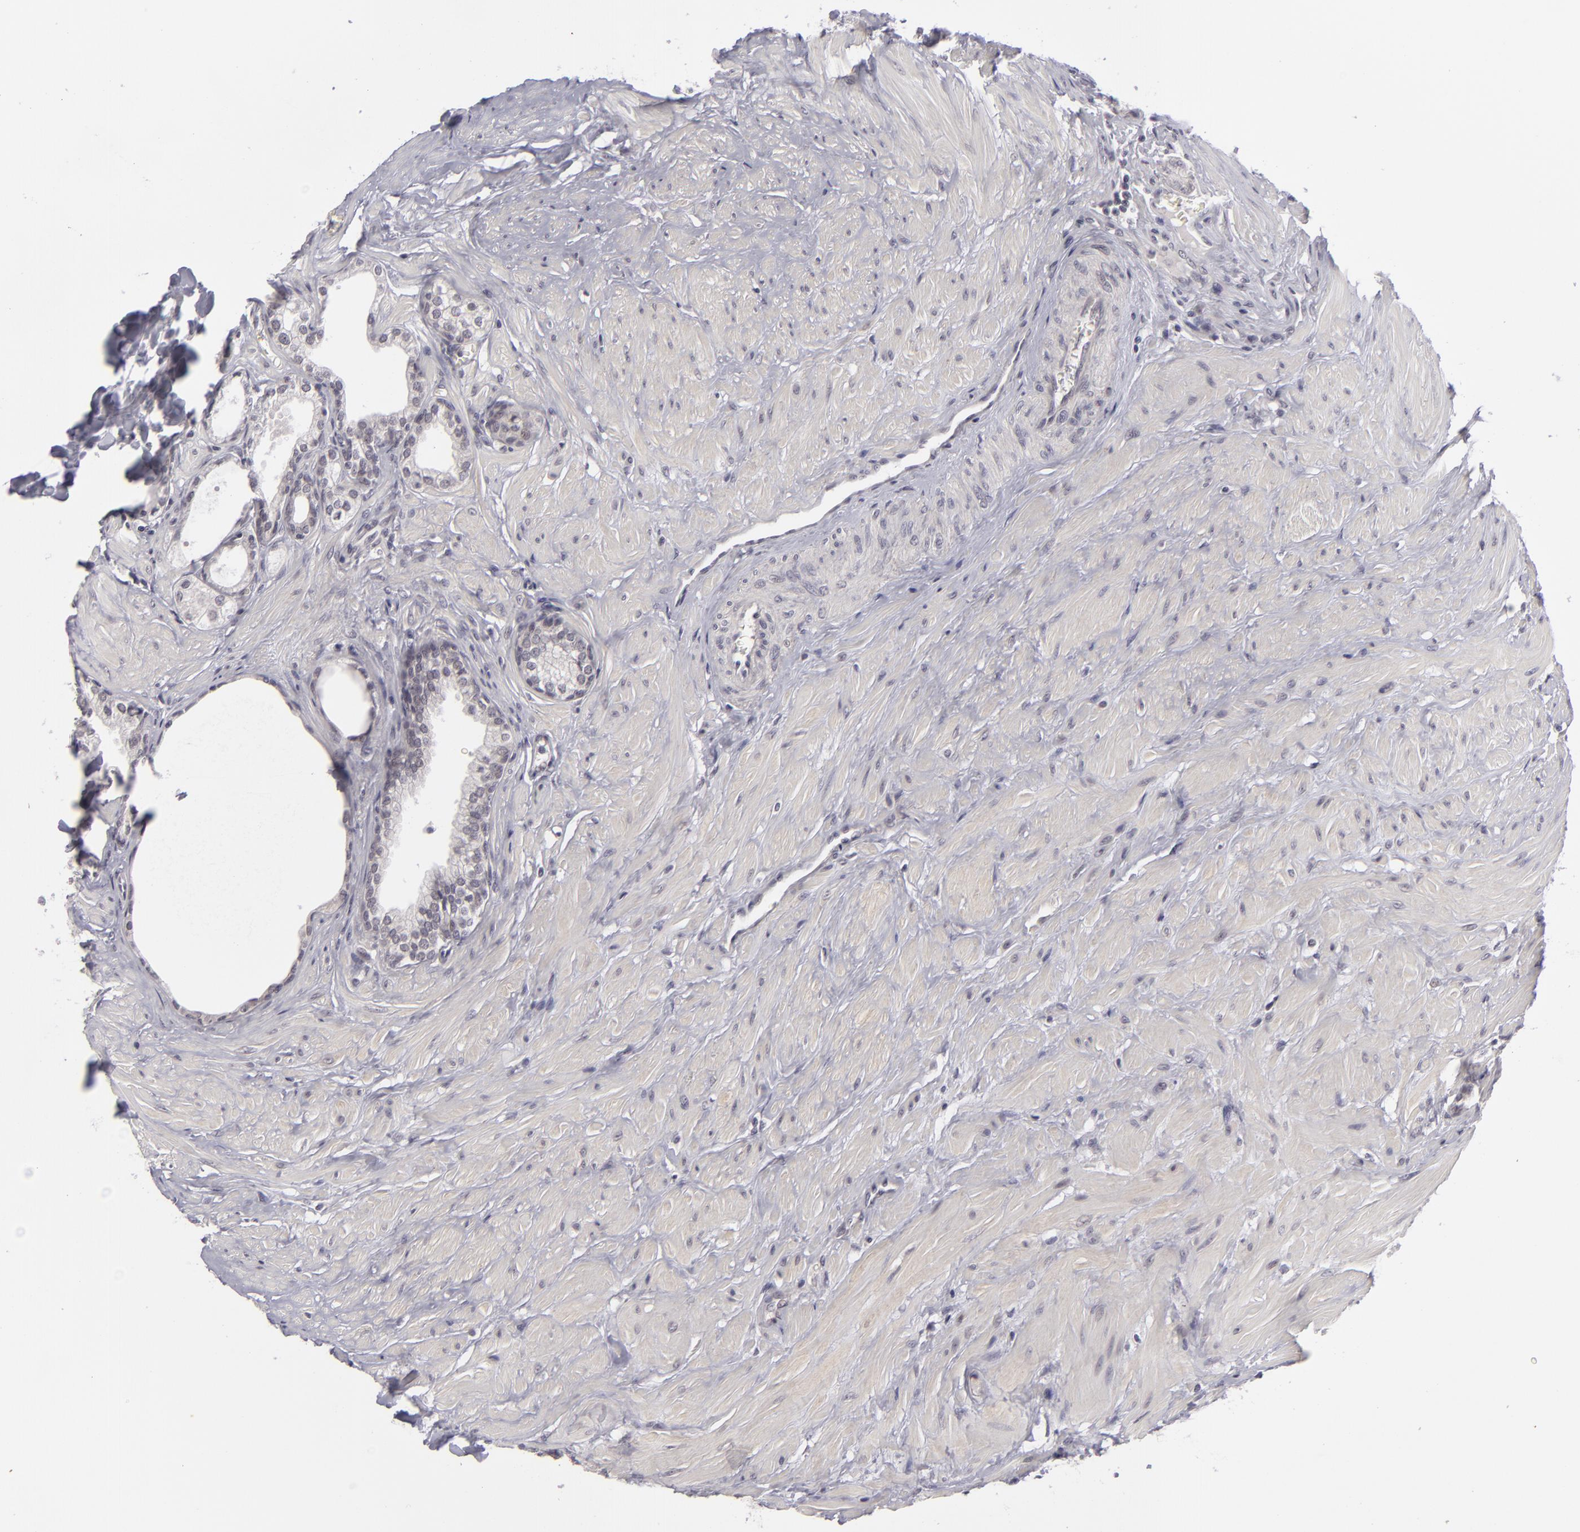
{"staining": {"intensity": "negative", "quantity": "none", "location": "none"}, "tissue": "prostate", "cell_type": "Glandular cells", "image_type": "normal", "snomed": [{"axis": "morphology", "description": "Normal tissue, NOS"}, {"axis": "topography", "description": "Prostate"}], "caption": "DAB immunohistochemical staining of unremarkable prostate displays no significant expression in glandular cells.", "gene": "DLG3", "patient": {"sex": "male", "age": 64}}